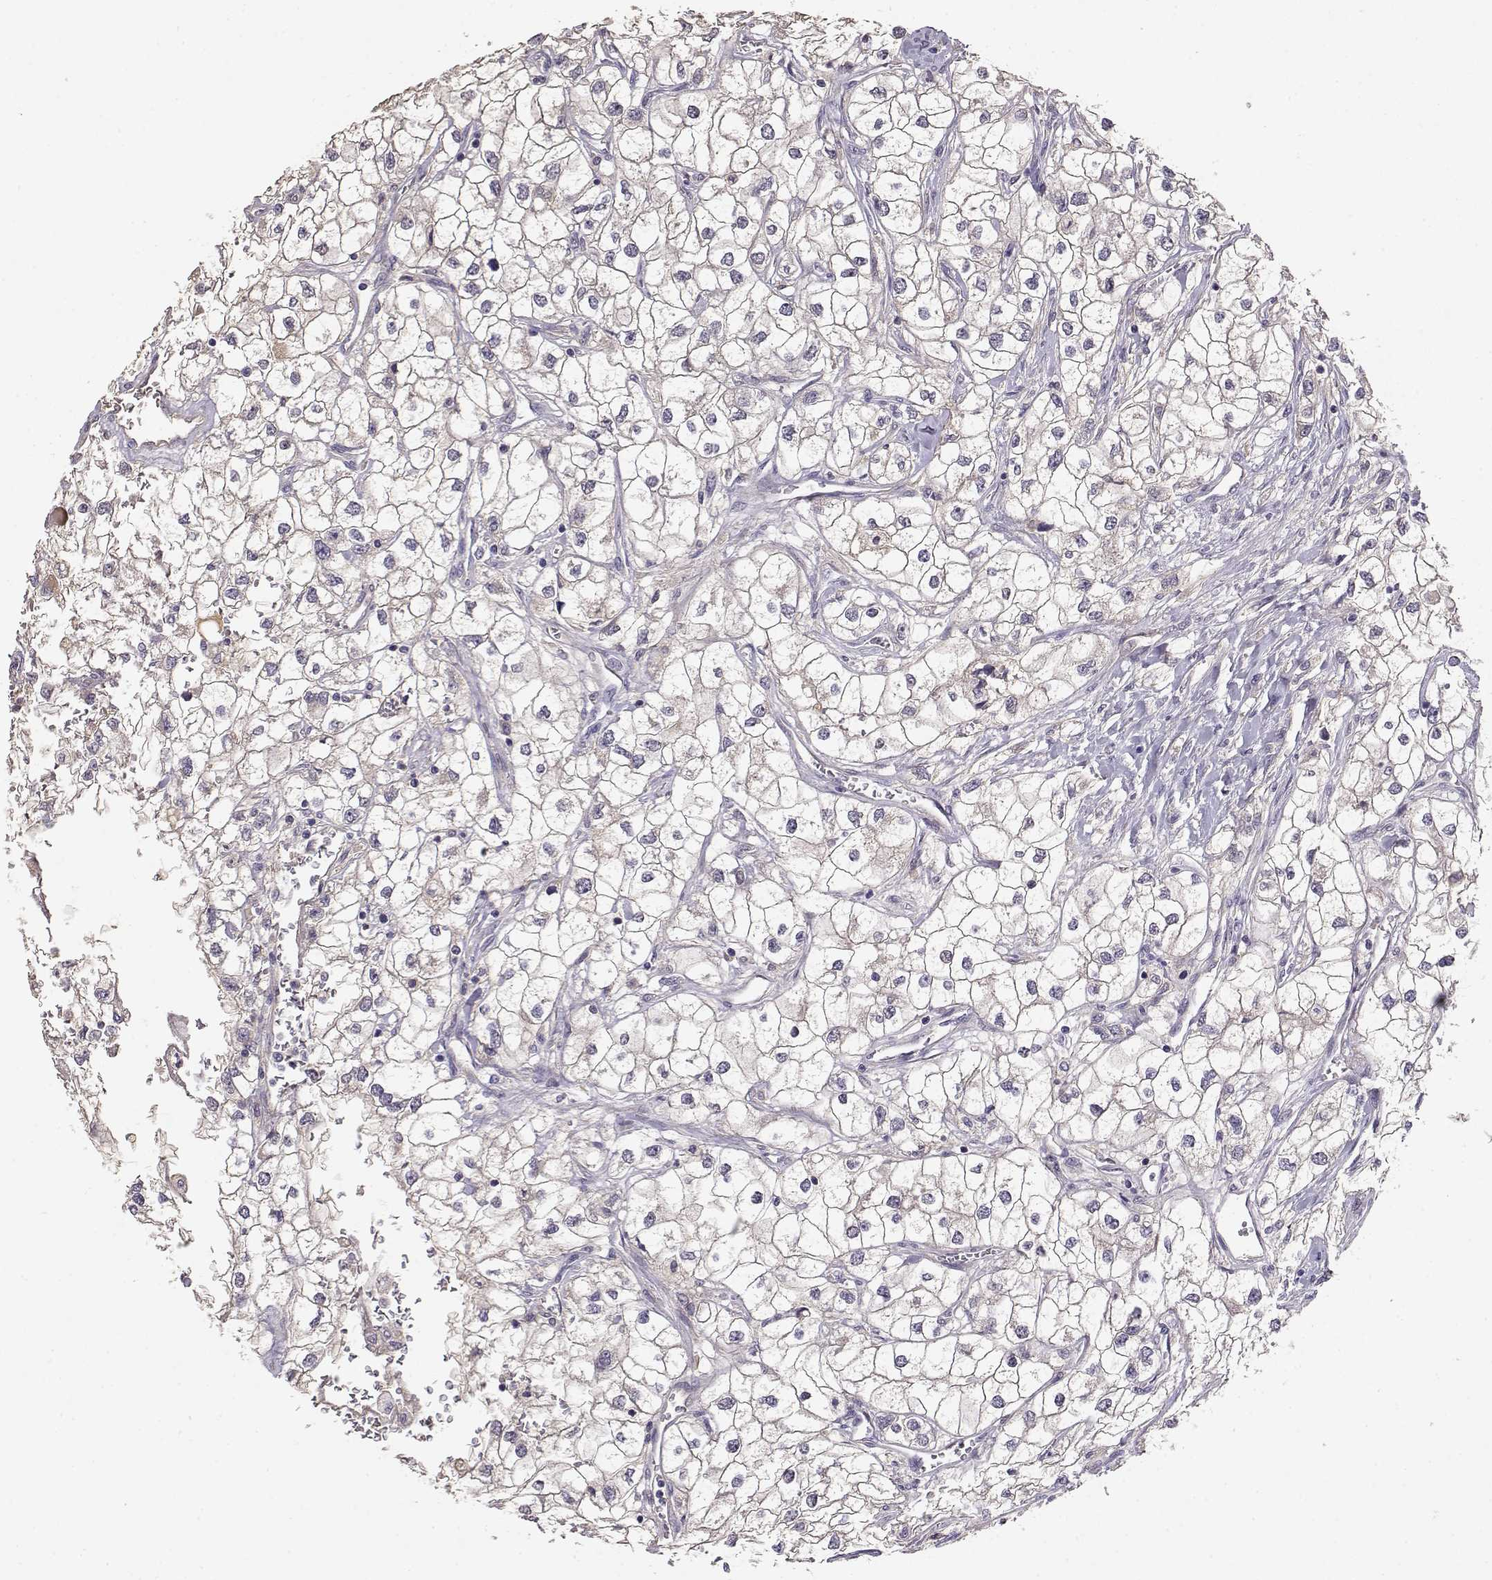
{"staining": {"intensity": "negative", "quantity": "none", "location": "none"}, "tissue": "renal cancer", "cell_type": "Tumor cells", "image_type": "cancer", "snomed": [{"axis": "morphology", "description": "Adenocarcinoma, NOS"}, {"axis": "topography", "description": "Kidney"}], "caption": "Immunohistochemistry of renal cancer reveals no expression in tumor cells.", "gene": "TACR1", "patient": {"sex": "male", "age": 59}}